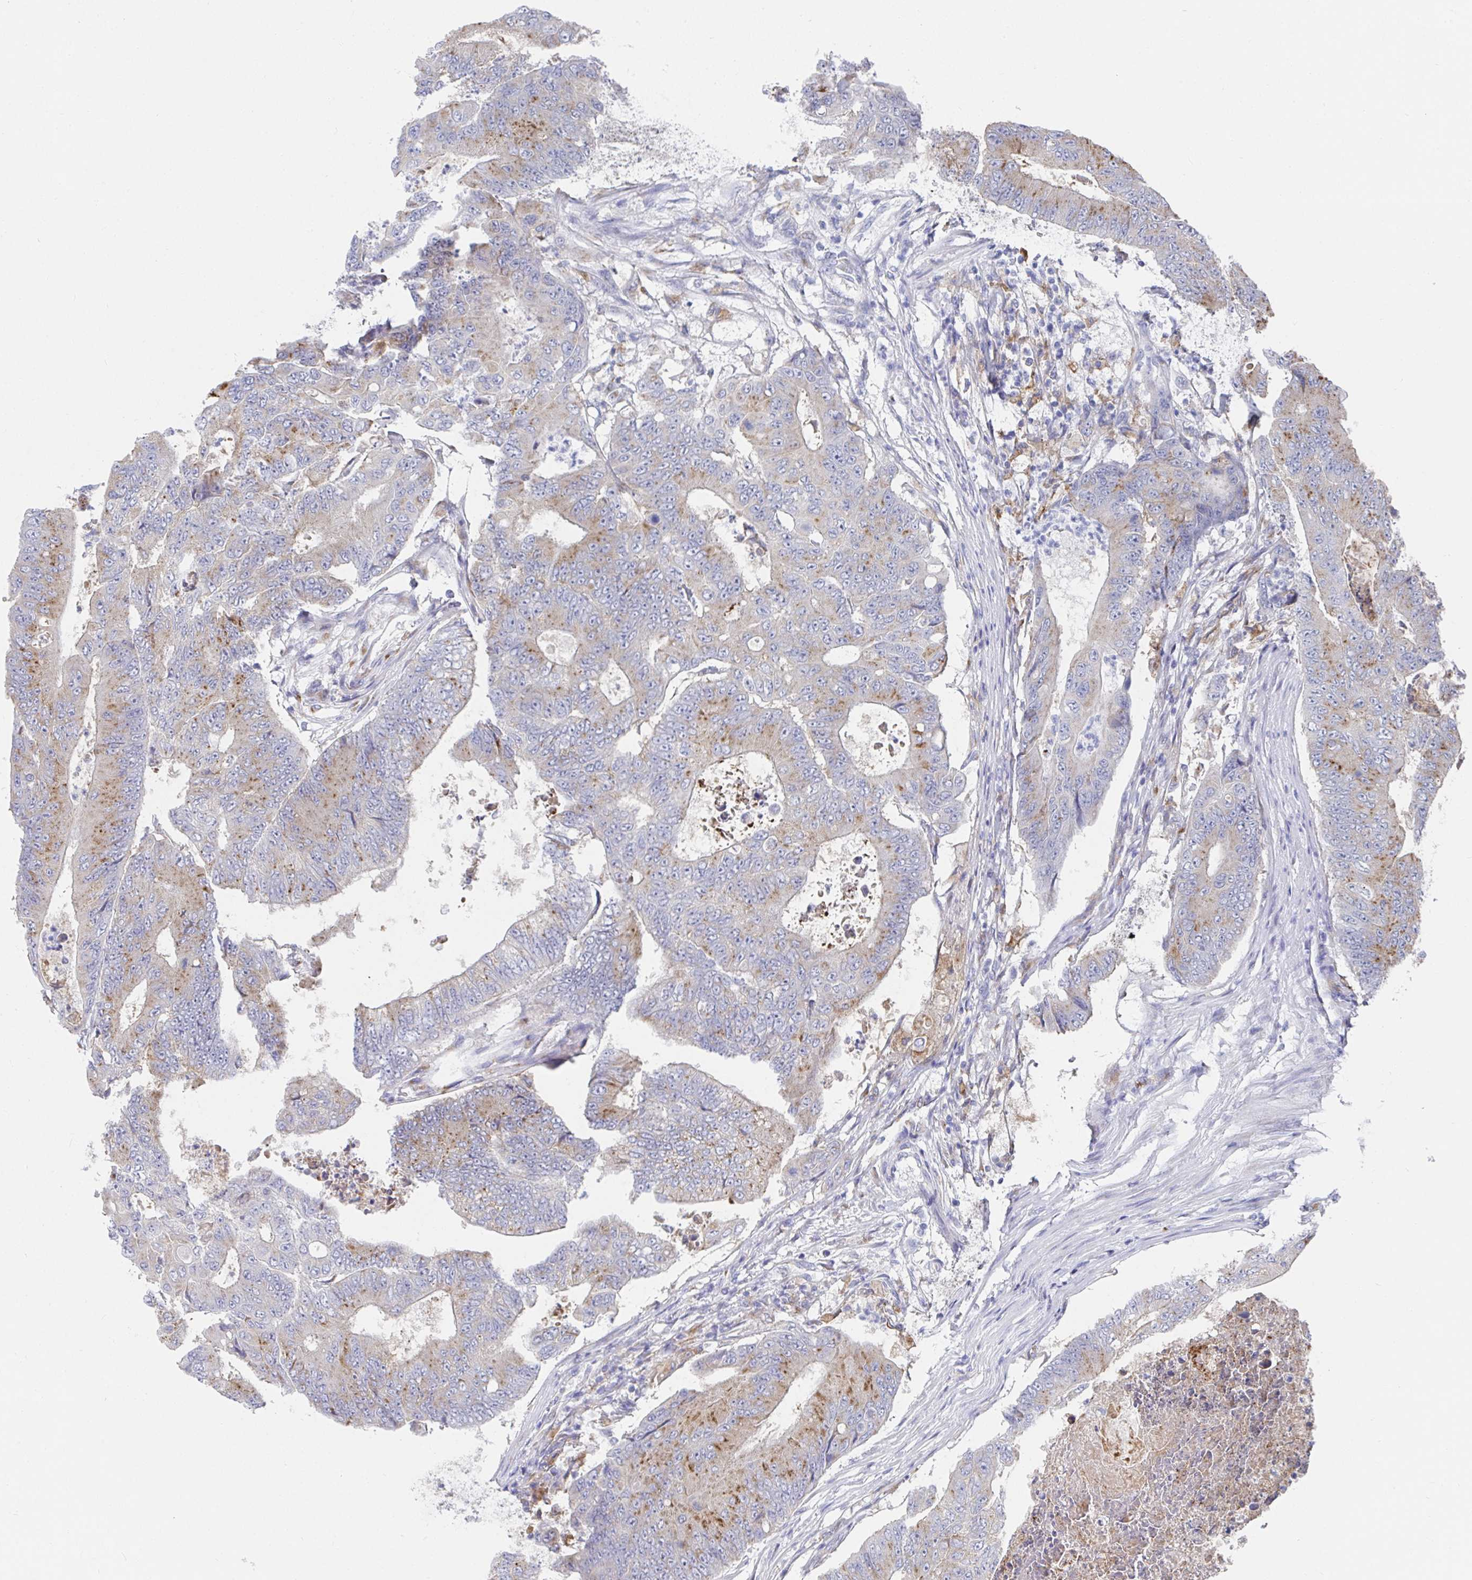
{"staining": {"intensity": "moderate", "quantity": "25%-75%", "location": "cytoplasmic/membranous"}, "tissue": "colorectal cancer", "cell_type": "Tumor cells", "image_type": "cancer", "snomed": [{"axis": "morphology", "description": "Adenocarcinoma, NOS"}, {"axis": "topography", "description": "Colon"}], "caption": "Immunohistochemical staining of colorectal adenocarcinoma exhibits medium levels of moderate cytoplasmic/membranous protein expression in about 25%-75% of tumor cells.", "gene": "TAS2R39", "patient": {"sex": "female", "age": 48}}